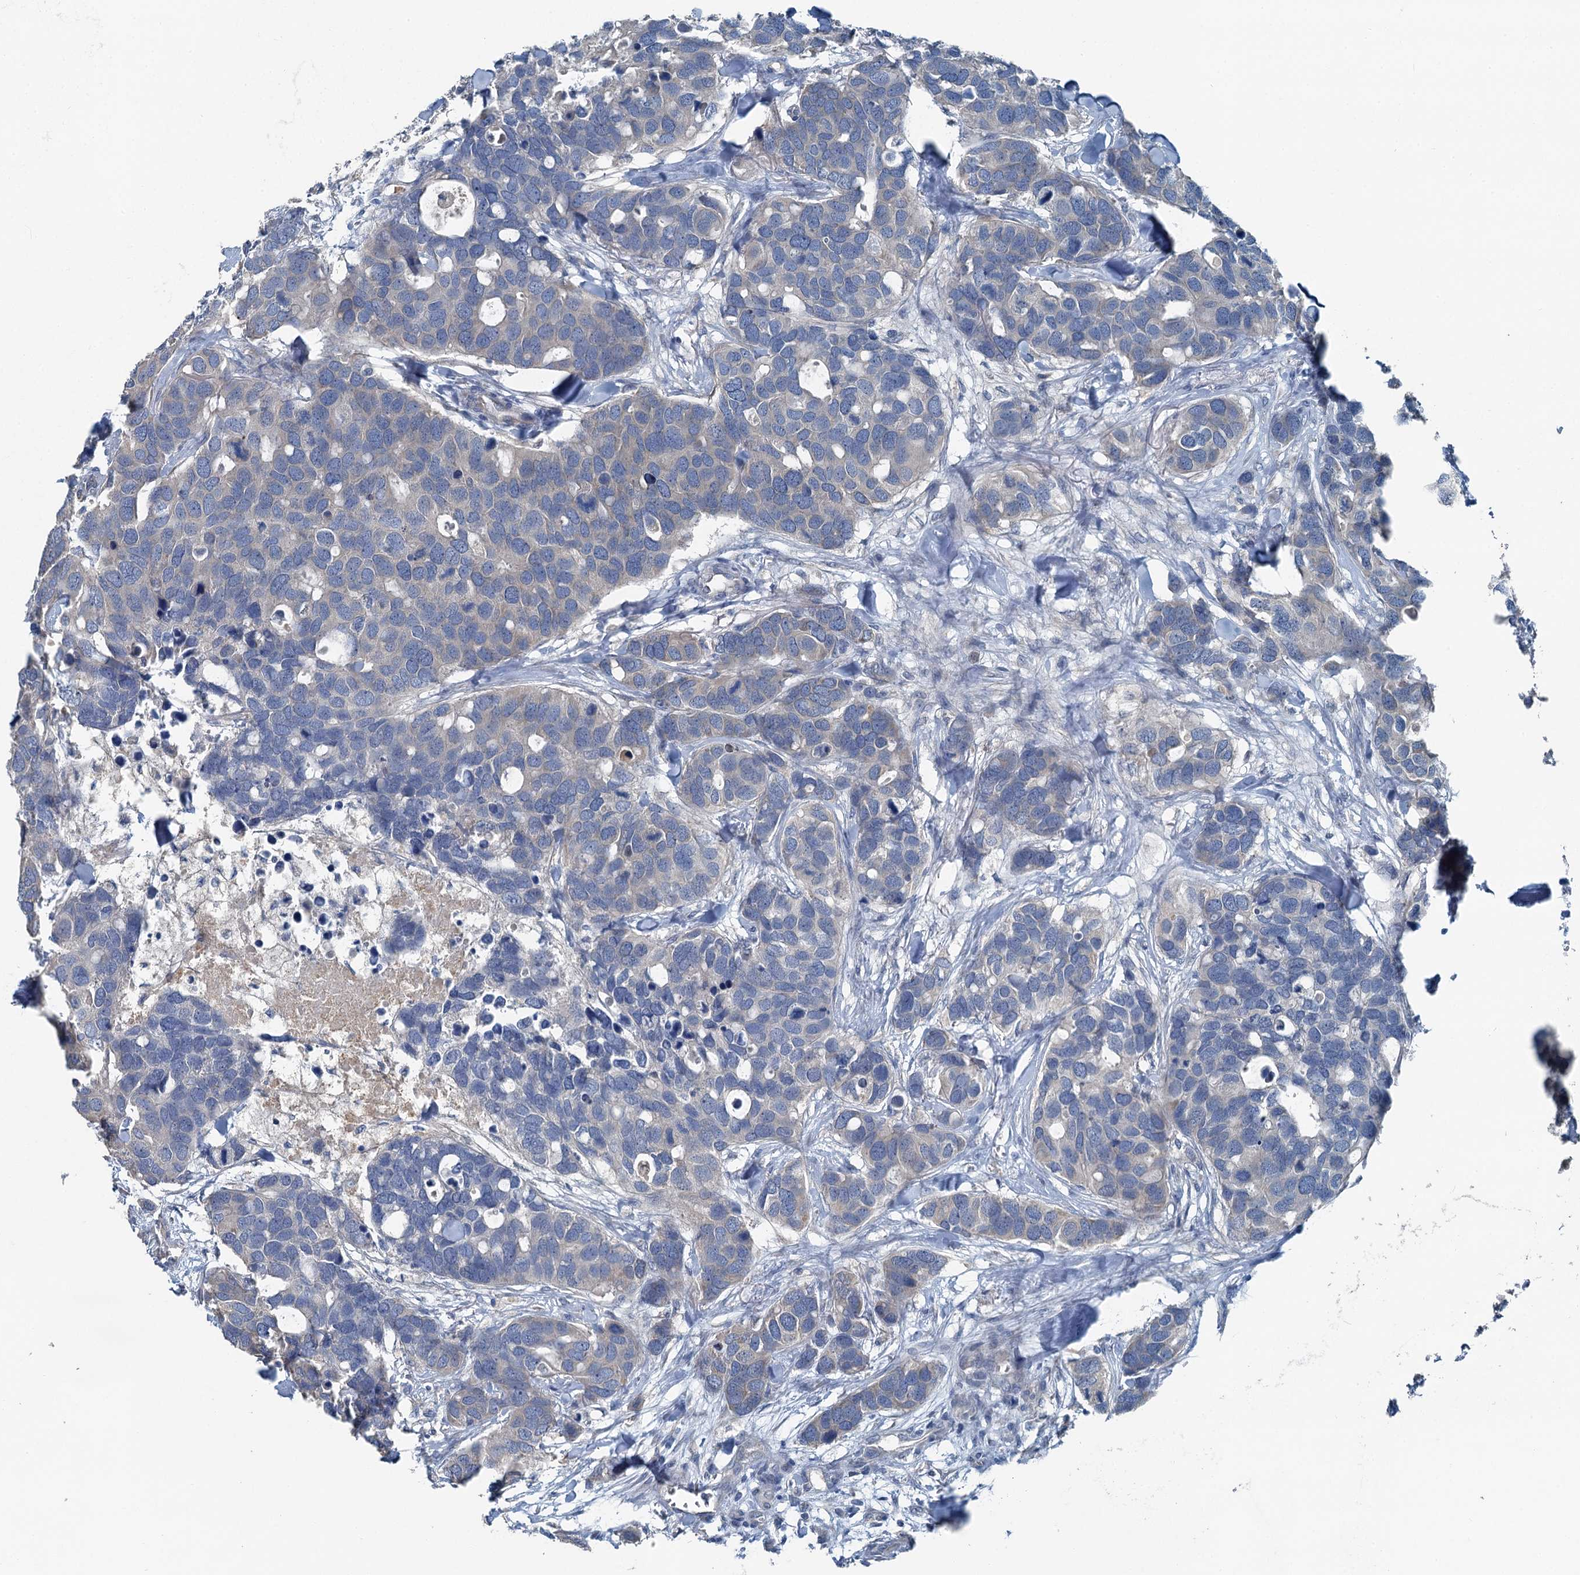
{"staining": {"intensity": "negative", "quantity": "none", "location": "none"}, "tissue": "breast cancer", "cell_type": "Tumor cells", "image_type": "cancer", "snomed": [{"axis": "morphology", "description": "Duct carcinoma"}, {"axis": "topography", "description": "Breast"}], "caption": "Human invasive ductal carcinoma (breast) stained for a protein using immunohistochemistry exhibits no expression in tumor cells.", "gene": "C6orf120", "patient": {"sex": "female", "age": 83}}